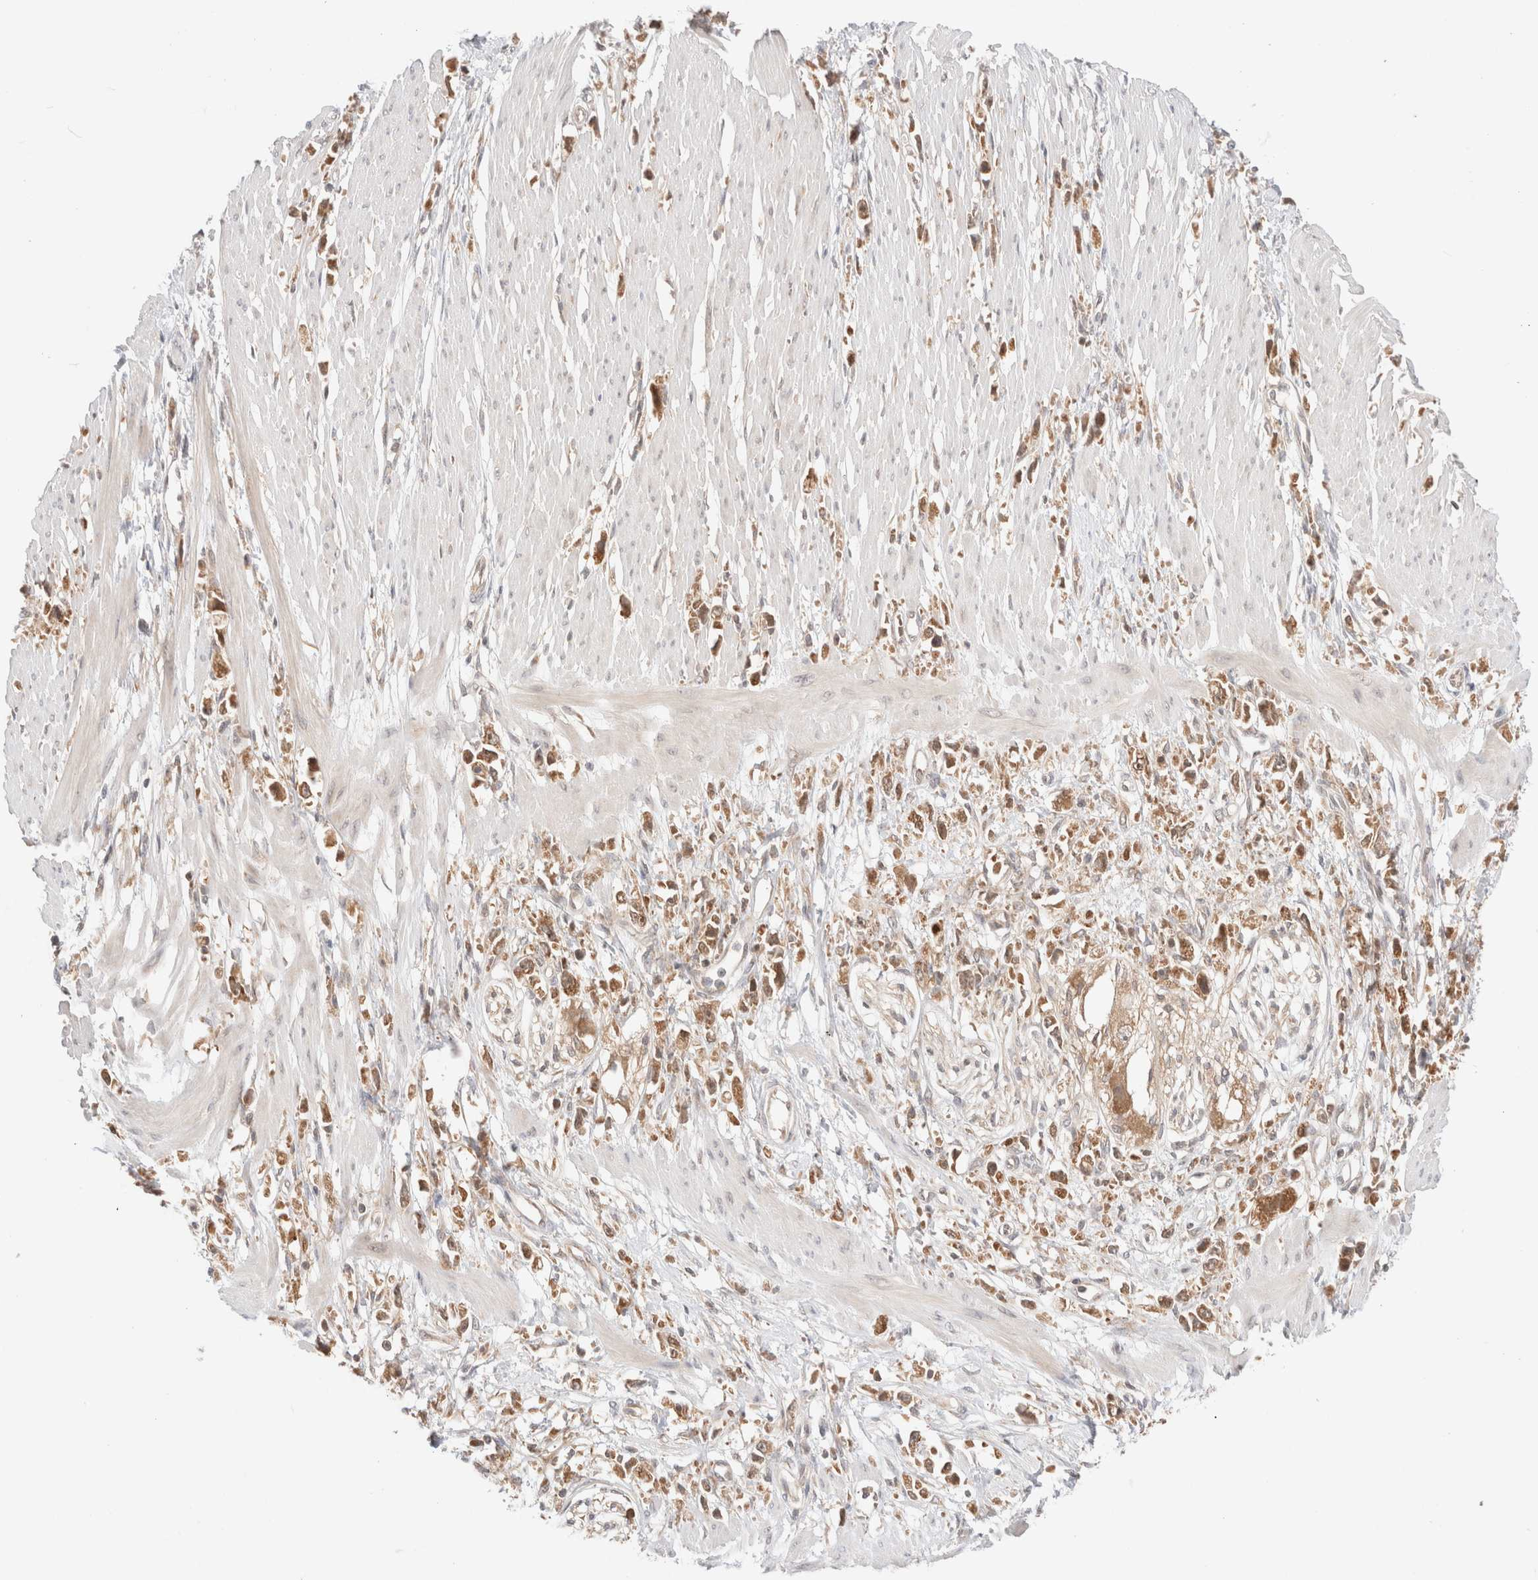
{"staining": {"intensity": "moderate", "quantity": ">75%", "location": "cytoplasmic/membranous"}, "tissue": "stomach cancer", "cell_type": "Tumor cells", "image_type": "cancer", "snomed": [{"axis": "morphology", "description": "Adenocarcinoma, NOS"}, {"axis": "topography", "description": "Stomach"}], "caption": "An immunohistochemistry histopathology image of tumor tissue is shown. Protein staining in brown shows moderate cytoplasmic/membranous positivity in adenocarcinoma (stomach) within tumor cells.", "gene": "XKR4", "patient": {"sex": "female", "age": 59}}